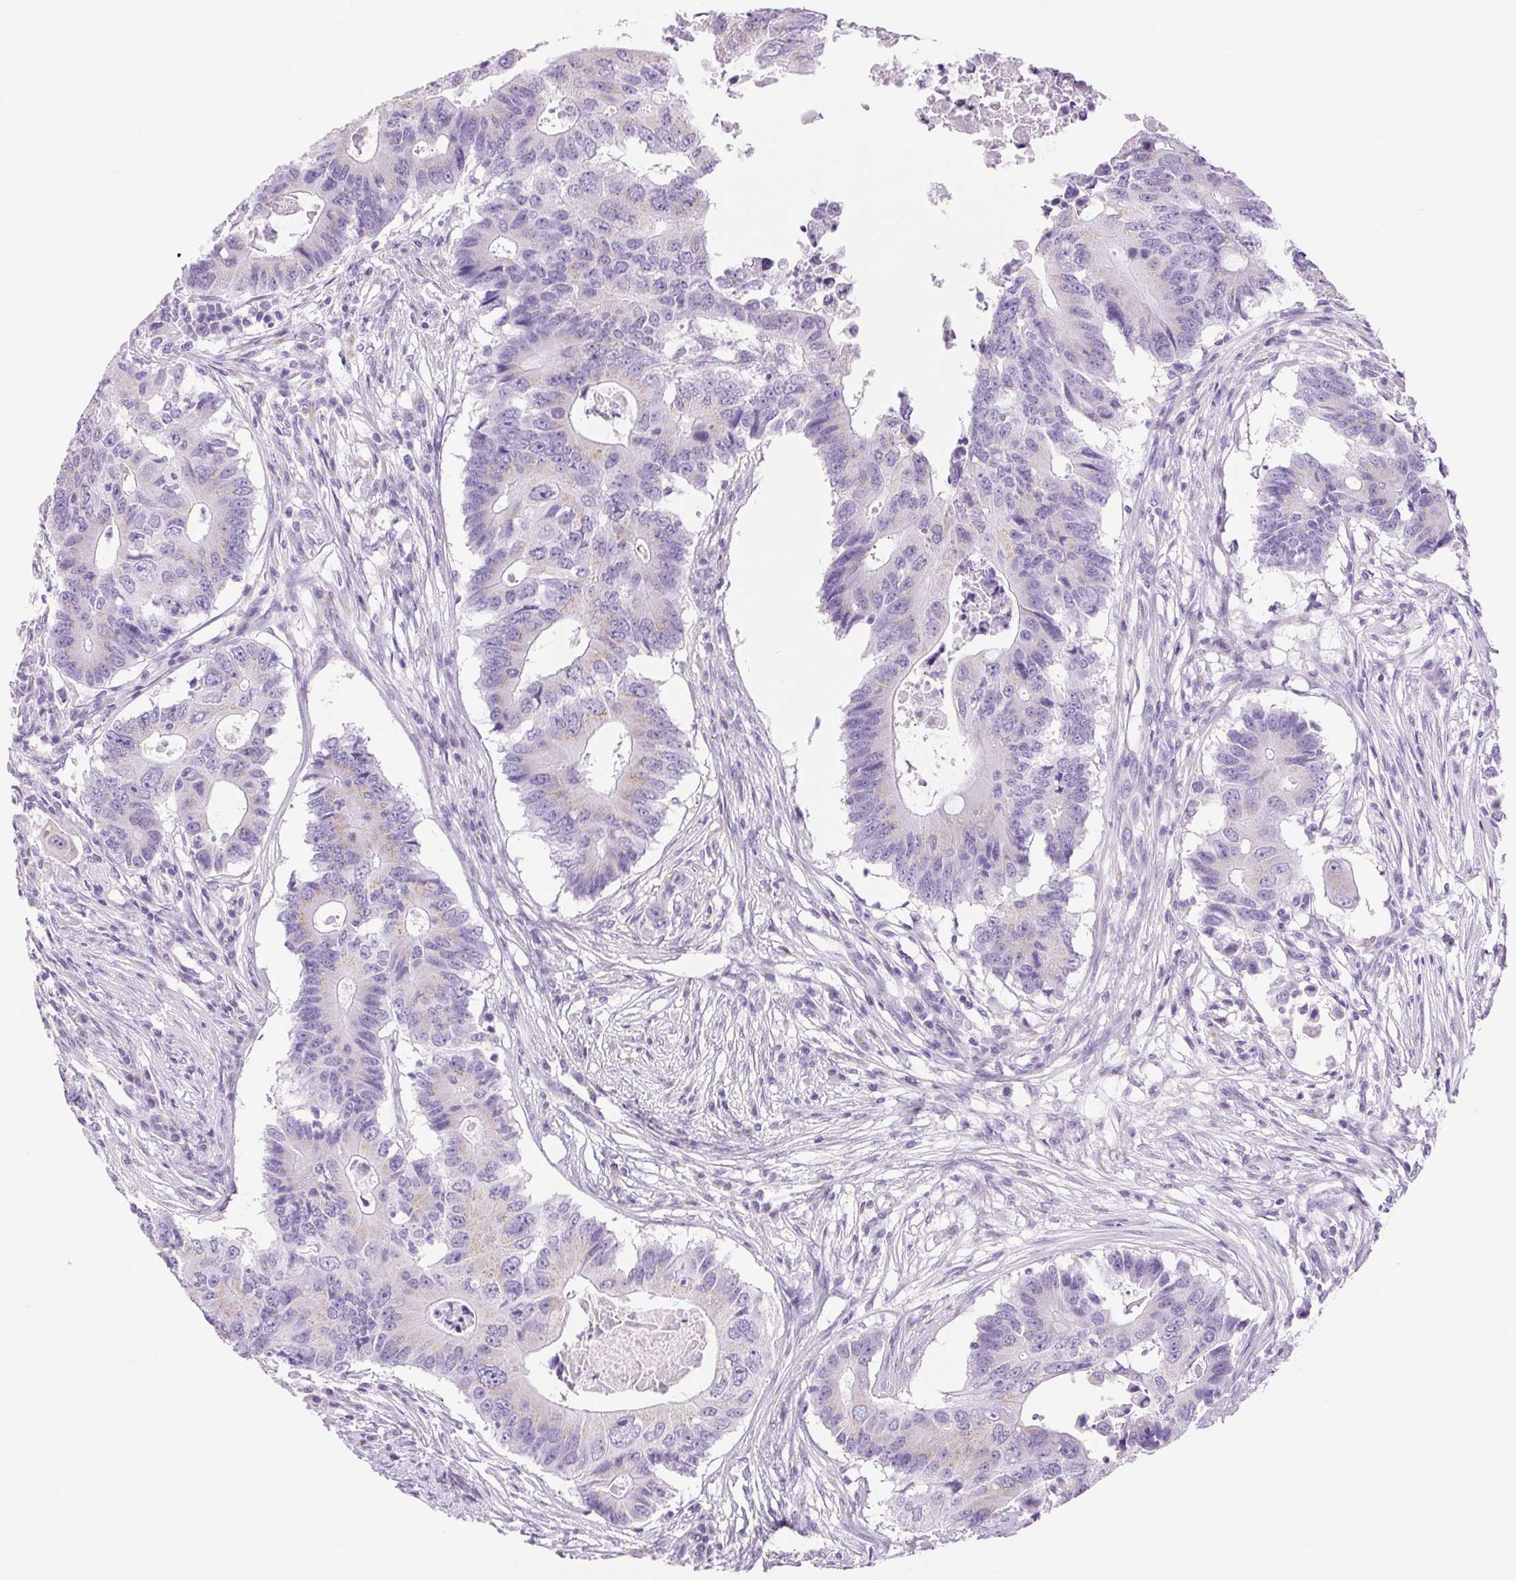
{"staining": {"intensity": "weak", "quantity": "<25%", "location": "cytoplasmic/membranous"}, "tissue": "colorectal cancer", "cell_type": "Tumor cells", "image_type": "cancer", "snomed": [{"axis": "morphology", "description": "Adenocarcinoma, NOS"}, {"axis": "topography", "description": "Colon"}], "caption": "Immunohistochemical staining of human colorectal cancer (adenocarcinoma) reveals no significant positivity in tumor cells.", "gene": "SERPINB3", "patient": {"sex": "male", "age": 71}}